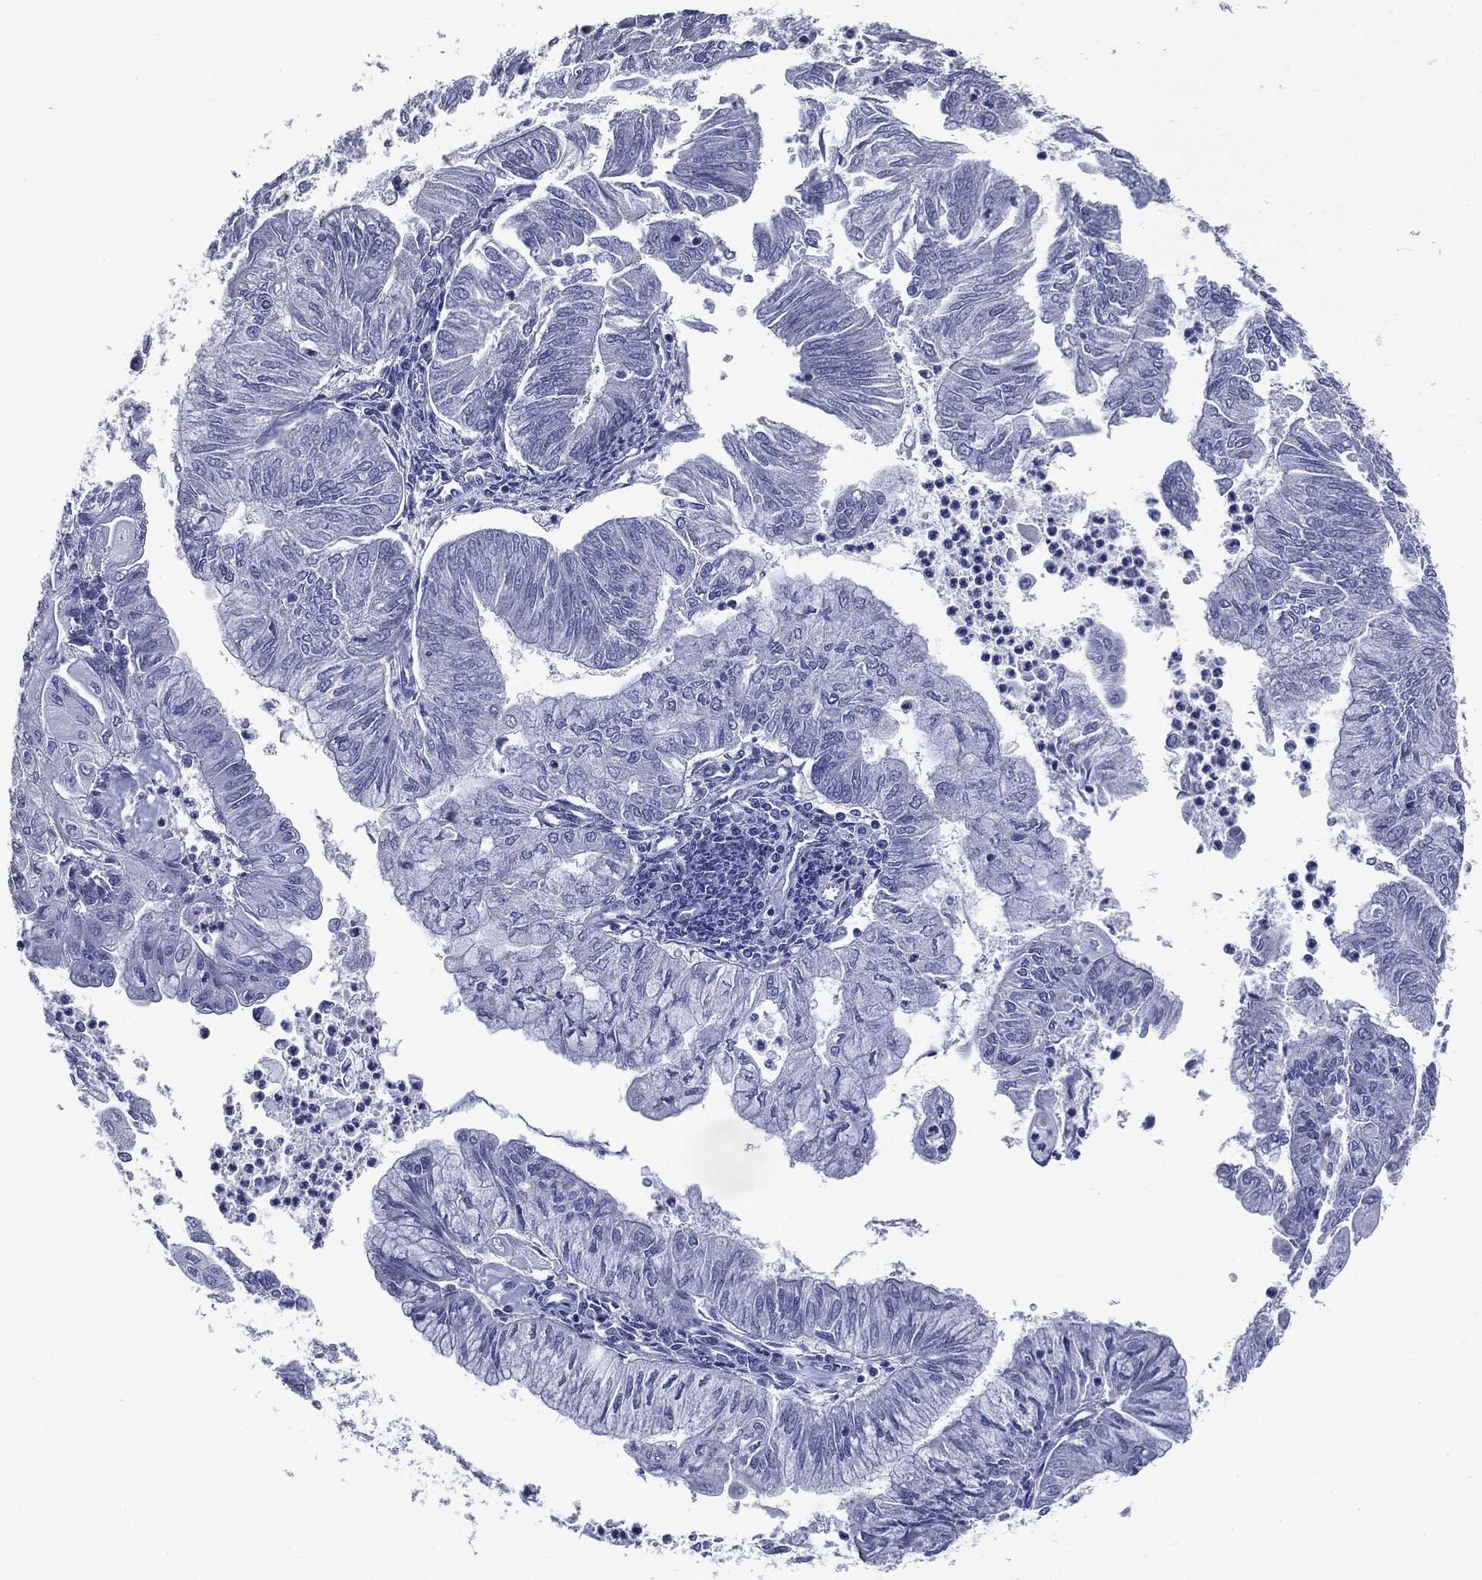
{"staining": {"intensity": "negative", "quantity": "none", "location": "none"}, "tissue": "endometrial cancer", "cell_type": "Tumor cells", "image_type": "cancer", "snomed": [{"axis": "morphology", "description": "Adenocarcinoma, NOS"}, {"axis": "topography", "description": "Endometrium"}], "caption": "The immunohistochemistry photomicrograph has no significant expression in tumor cells of endometrial cancer (adenocarcinoma) tissue. The staining is performed using DAB (3,3'-diaminobenzidine) brown chromogen with nuclei counter-stained in using hematoxylin.", "gene": "ATP2A1", "patient": {"sex": "female", "age": 59}}